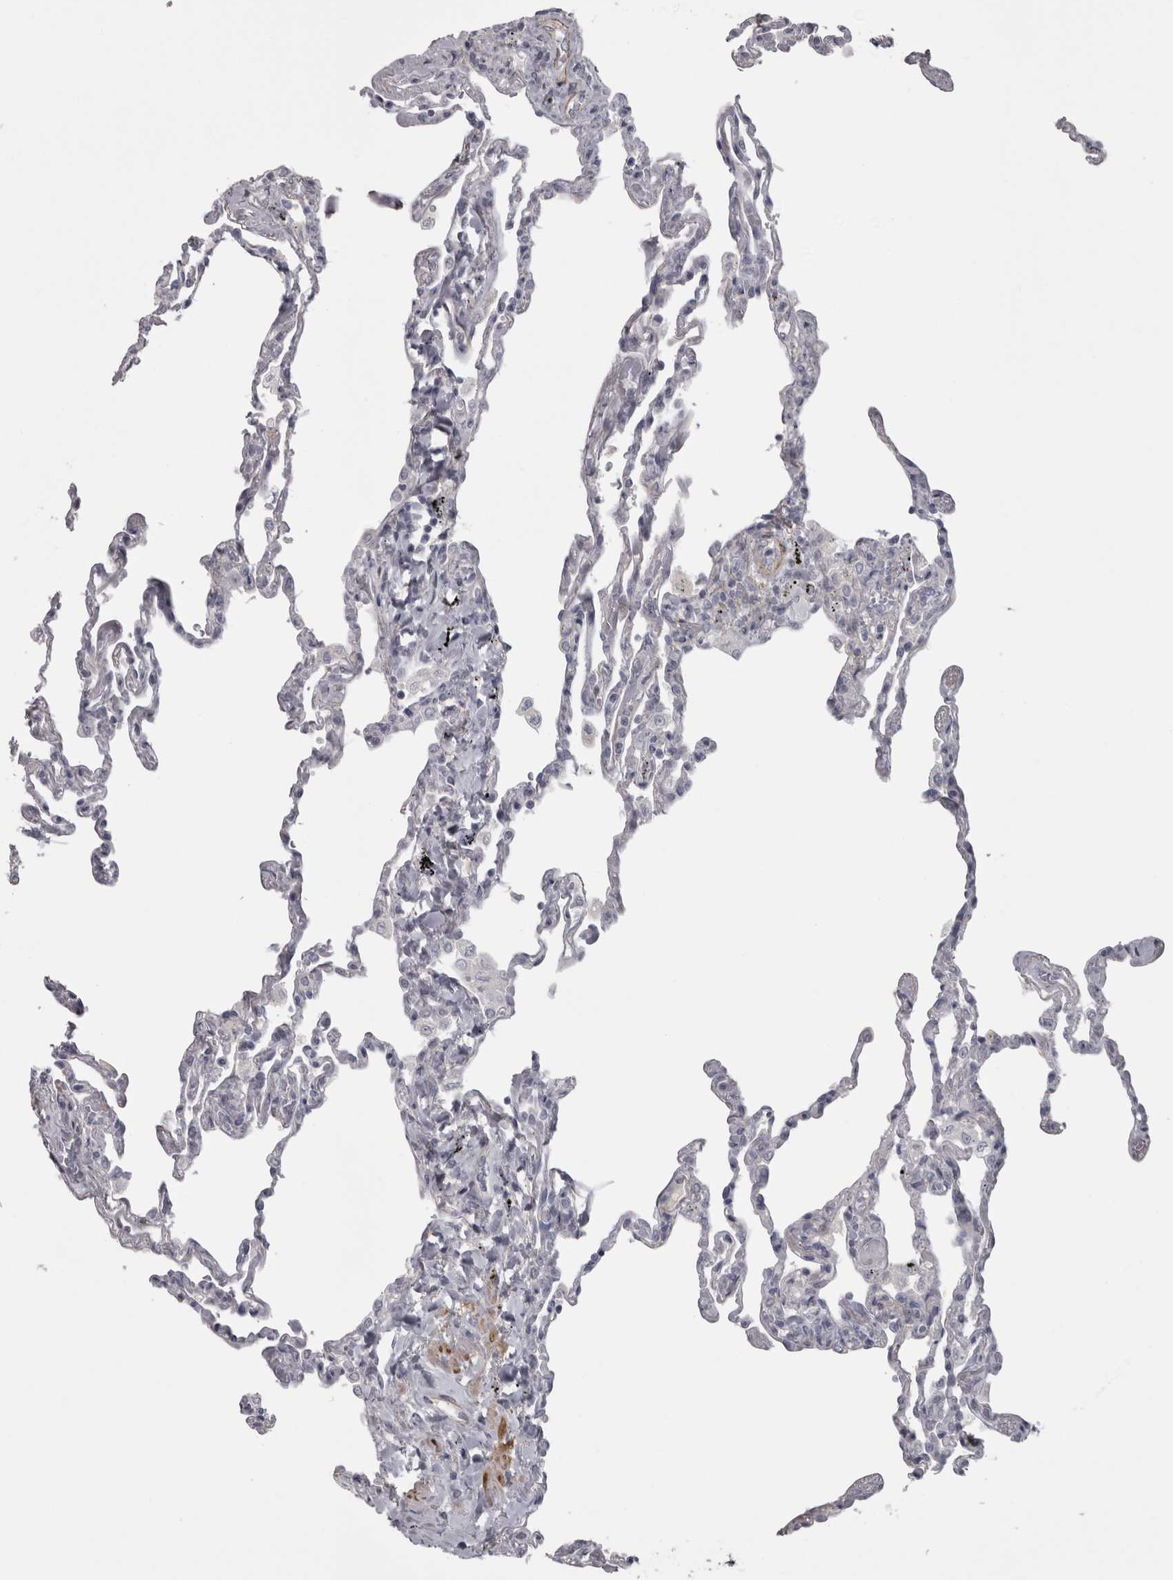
{"staining": {"intensity": "negative", "quantity": "none", "location": "none"}, "tissue": "lung", "cell_type": "Alveolar cells", "image_type": "normal", "snomed": [{"axis": "morphology", "description": "Normal tissue, NOS"}, {"axis": "topography", "description": "Lung"}], "caption": "This is an immunohistochemistry (IHC) photomicrograph of normal lung. There is no expression in alveolar cells.", "gene": "PPP1R12B", "patient": {"sex": "male", "age": 59}}